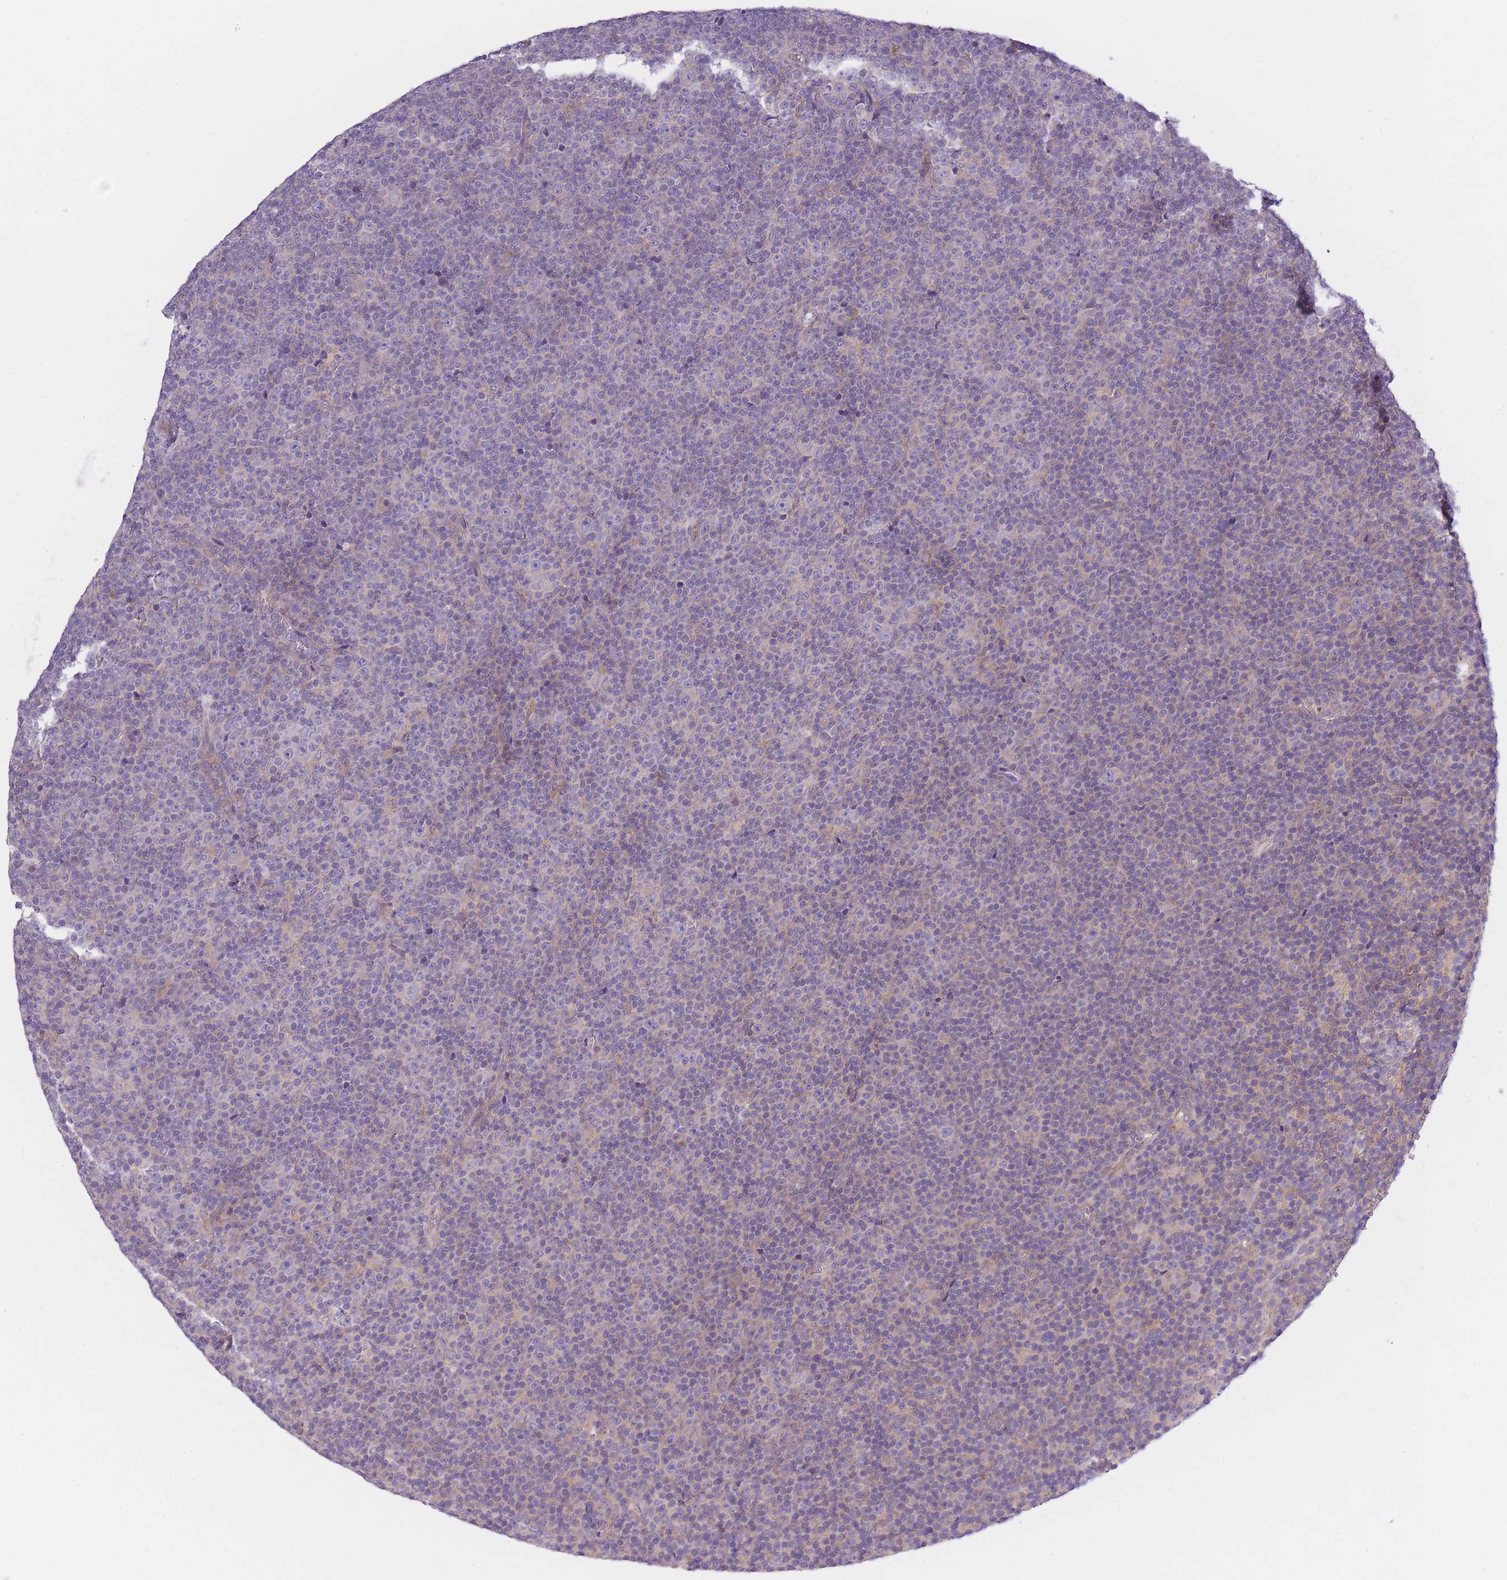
{"staining": {"intensity": "negative", "quantity": "none", "location": "none"}, "tissue": "lymphoma", "cell_type": "Tumor cells", "image_type": "cancer", "snomed": [{"axis": "morphology", "description": "Malignant lymphoma, non-Hodgkin's type, Low grade"}, {"axis": "topography", "description": "Lymph node"}], "caption": "DAB immunohistochemical staining of human malignant lymphoma, non-Hodgkin's type (low-grade) reveals no significant positivity in tumor cells.", "gene": "AP3M2", "patient": {"sex": "female", "age": 67}}